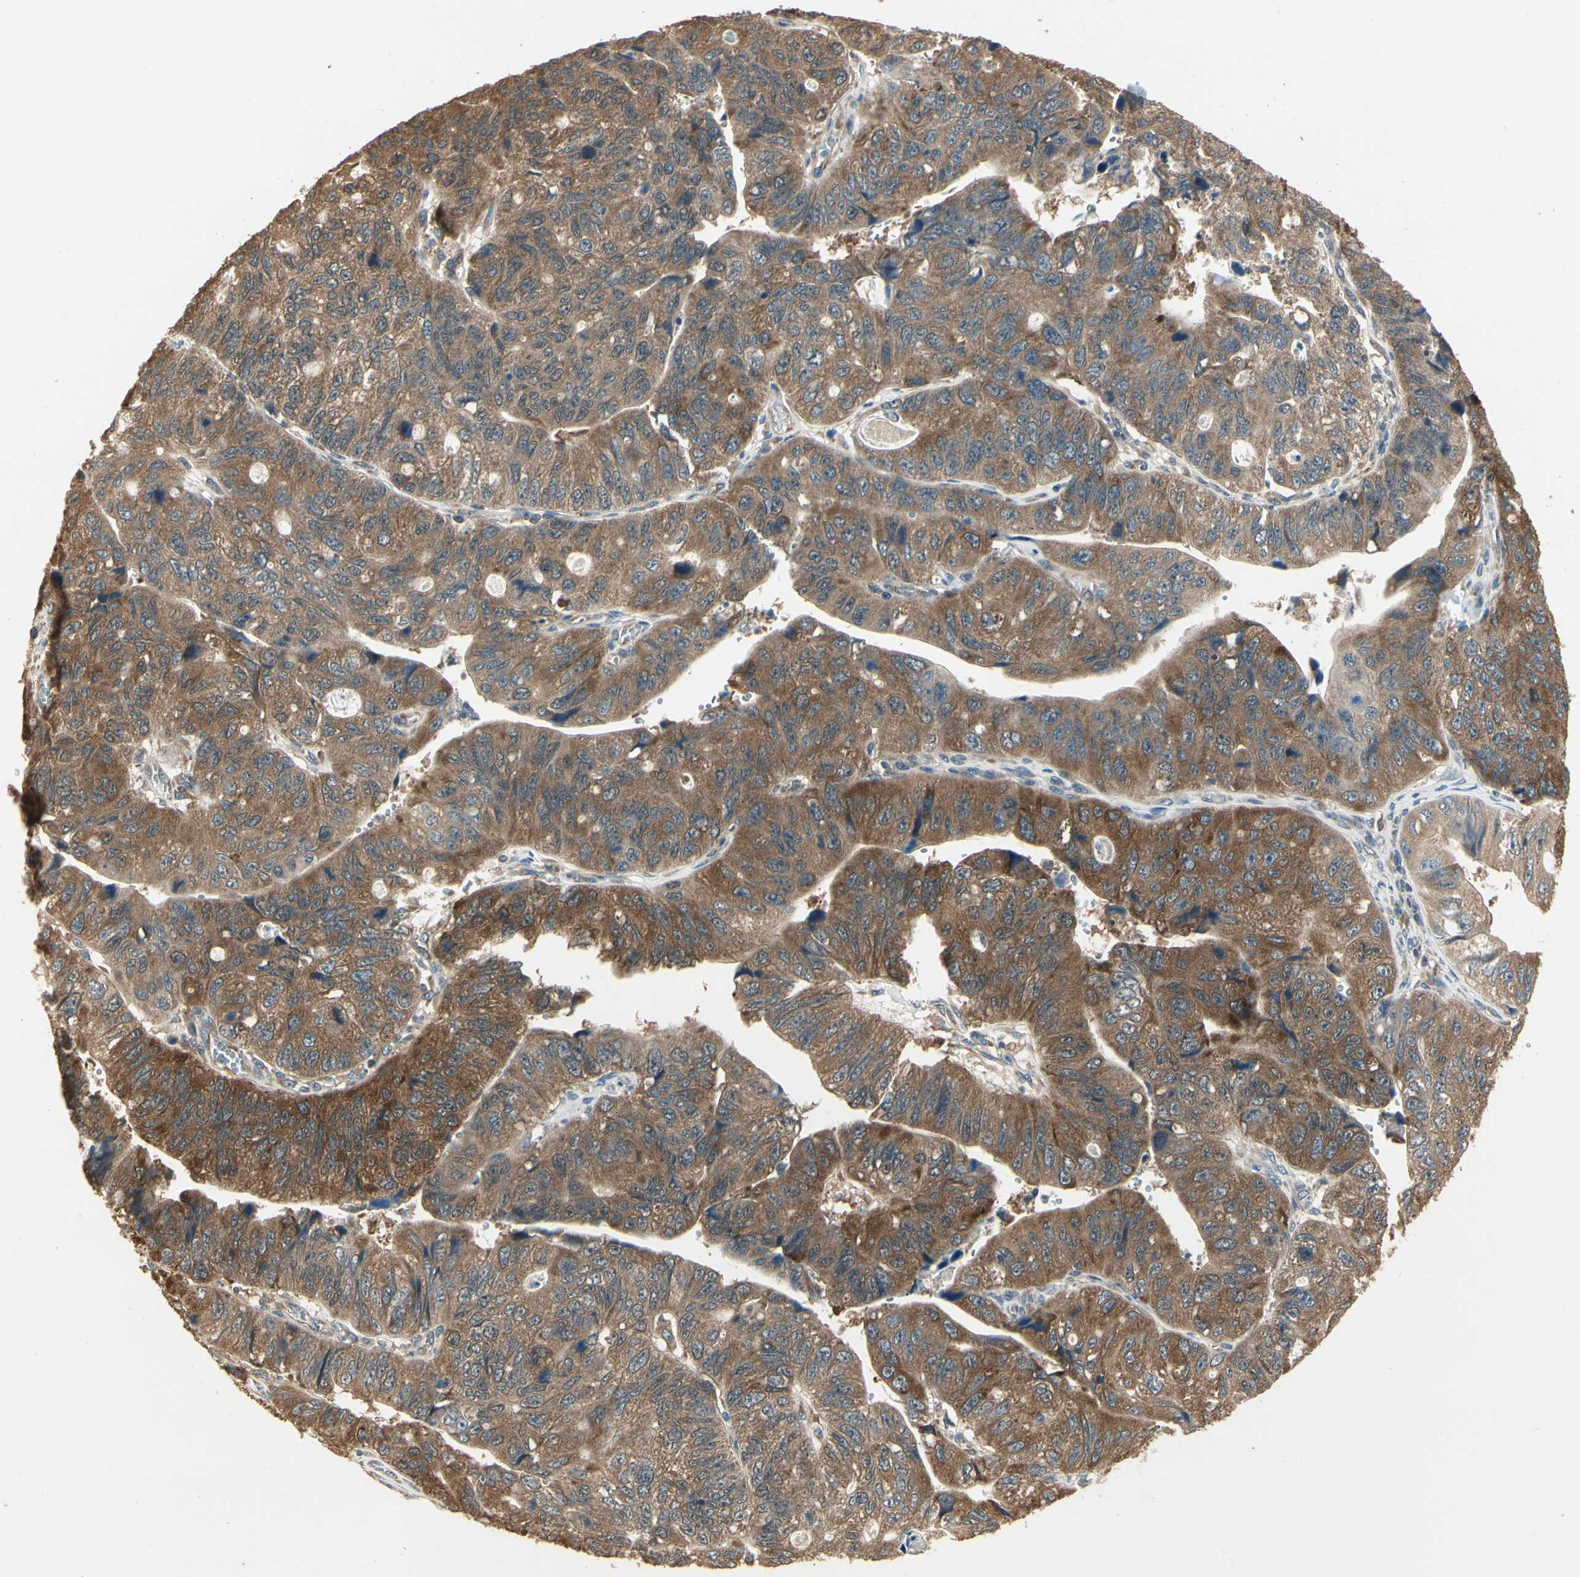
{"staining": {"intensity": "strong", "quantity": ">75%", "location": "cytoplasmic/membranous"}, "tissue": "stomach cancer", "cell_type": "Tumor cells", "image_type": "cancer", "snomed": [{"axis": "morphology", "description": "Adenocarcinoma, NOS"}, {"axis": "topography", "description": "Stomach"}], "caption": "Protein expression analysis of stomach adenocarcinoma displays strong cytoplasmic/membranous expression in about >75% of tumor cells.", "gene": "CCT7", "patient": {"sex": "male", "age": 59}}